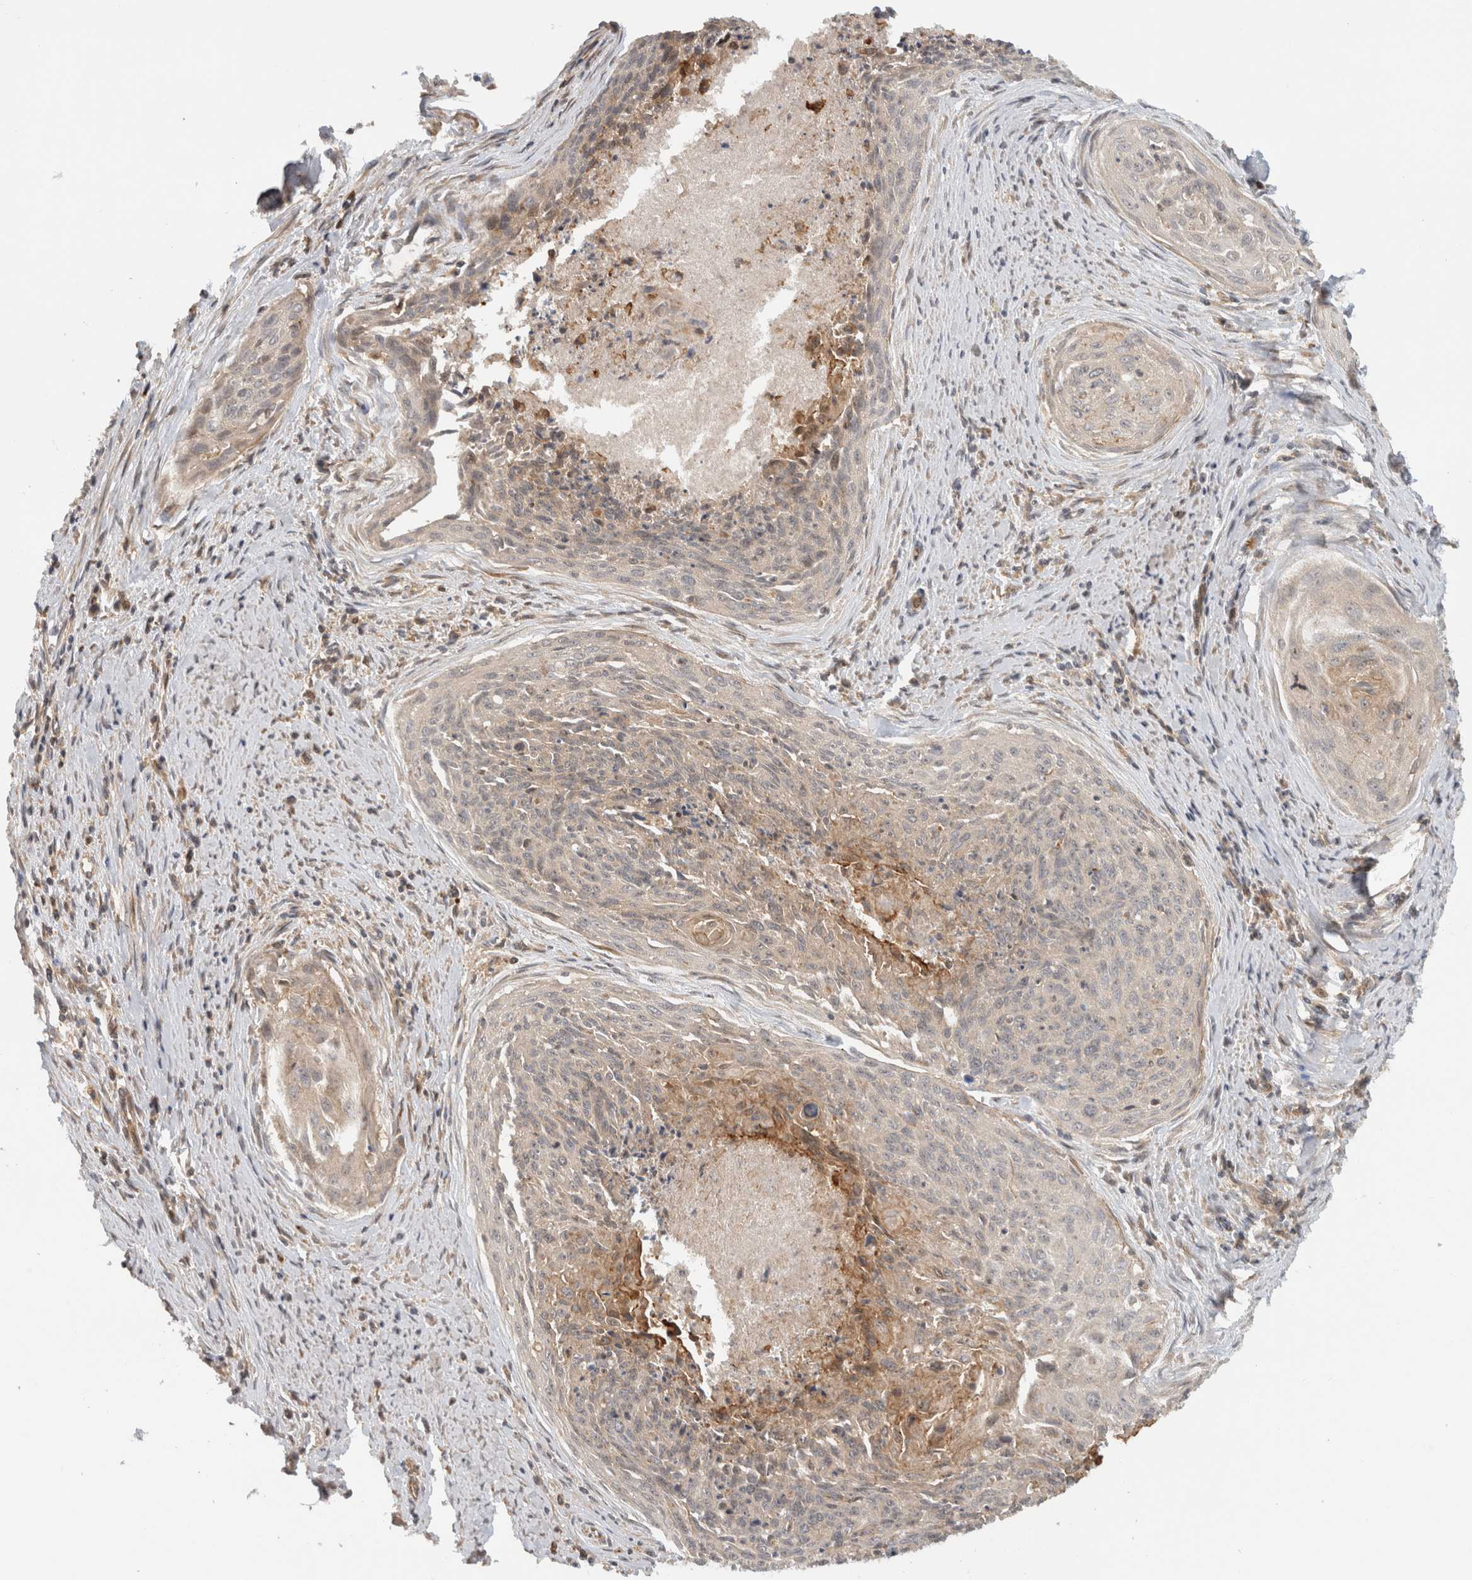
{"staining": {"intensity": "negative", "quantity": "none", "location": "none"}, "tissue": "cervical cancer", "cell_type": "Tumor cells", "image_type": "cancer", "snomed": [{"axis": "morphology", "description": "Squamous cell carcinoma, NOS"}, {"axis": "topography", "description": "Cervix"}], "caption": "Immunohistochemistry (IHC) micrograph of neoplastic tissue: cervical cancer stained with DAB reveals no significant protein expression in tumor cells.", "gene": "WASF2", "patient": {"sex": "female", "age": 55}}